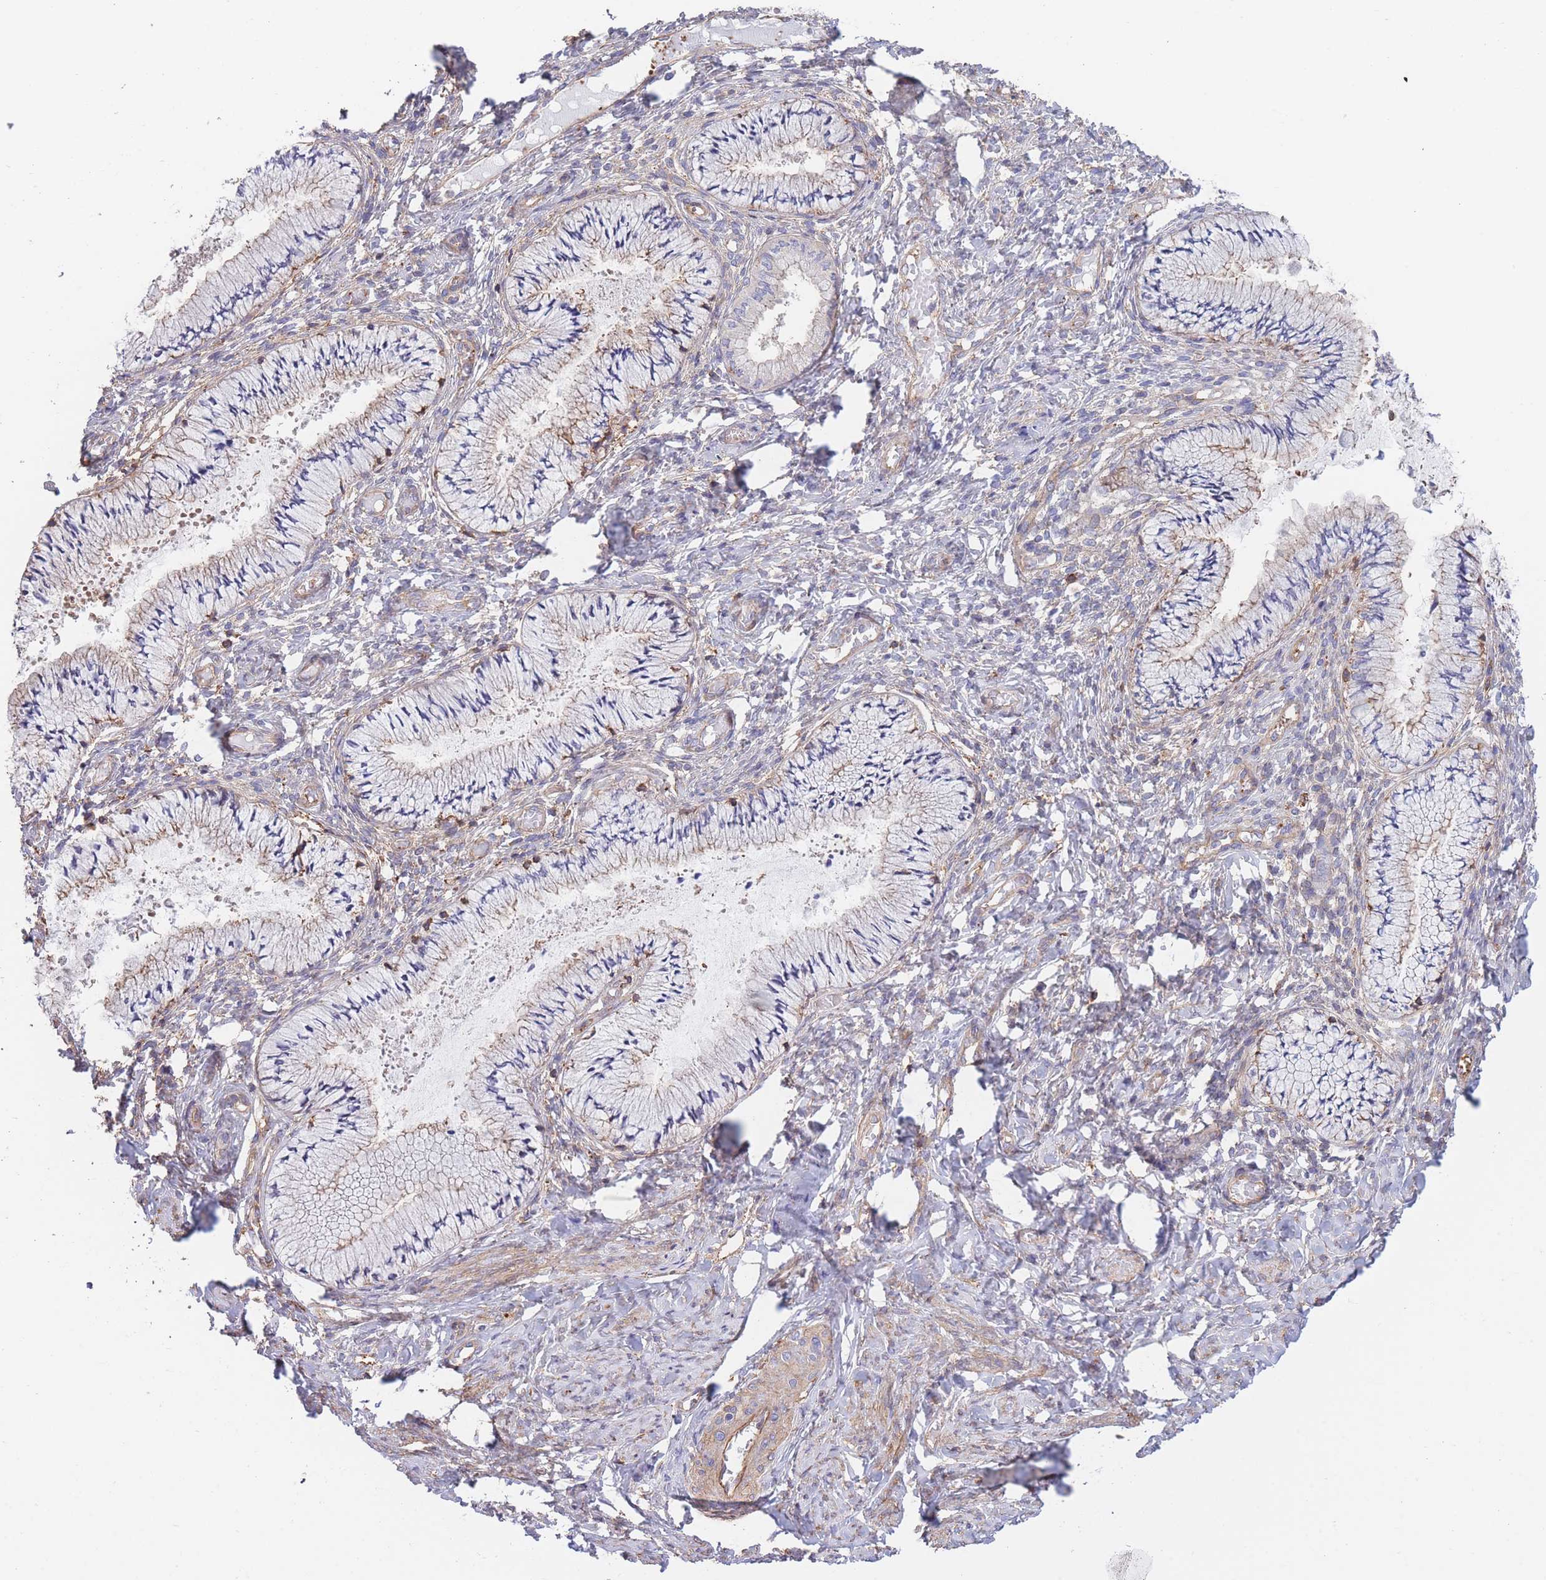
{"staining": {"intensity": "moderate", "quantity": "25%-75%", "location": "cytoplasmic/membranous"}, "tissue": "cervix", "cell_type": "Glandular cells", "image_type": "normal", "snomed": [{"axis": "morphology", "description": "Normal tissue, NOS"}, {"axis": "topography", "description": "Cervix"}], "caption": "A histopathology image of cervix stained for a protein demonstrates moderate cytoplasmic/membranous brown staining in glandular cells.", "gene": "LRRN4CL", "patient": {"sex": "female", "age": 42}}